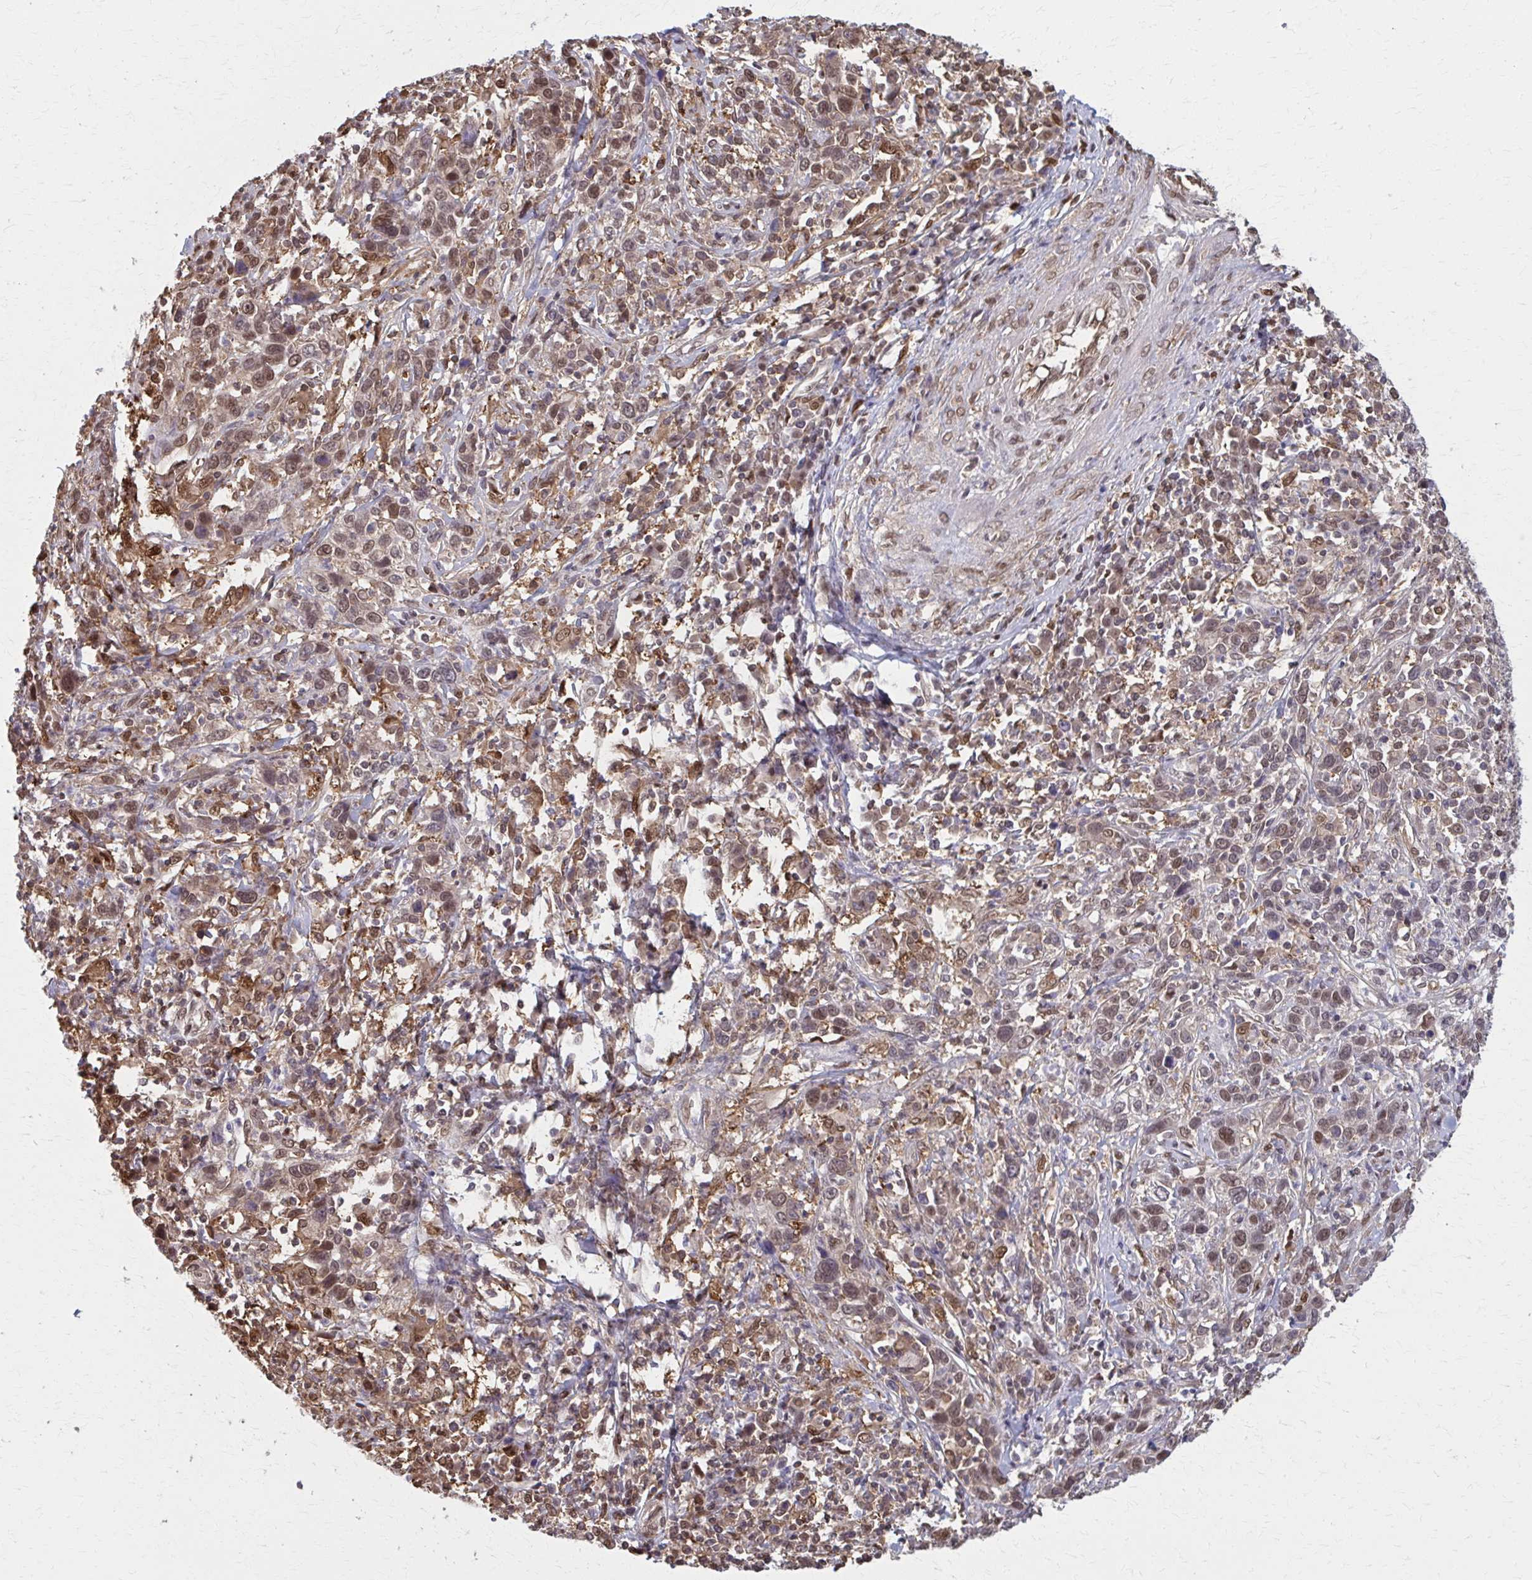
{"staining": {"intensity": "moderate", "quantity": ">75%", "location": "nuclear"}, "tissue": "cervical cancer", "cell_type": "Tumor cells", "image_type": "cancer", "snomed": [{"axis": "morphology", "description": "Squamous cell carcinoma, NOS"}, {"axis": "topography", "description": "Cervix"}], "caption": "Protein expression analysis of cervical cancer (squamous cell carcinoma) exhibits moderate nuclear positivity in approximately >75% of tumor cells. Using DAB (3,3'-diaminobenzidine) (brown) and hematoxylin (blue) stains, captured at high magnification using brightfield microscopy.", "gene": "MDH1", "patient": {"sex": "female", "age": 46}}